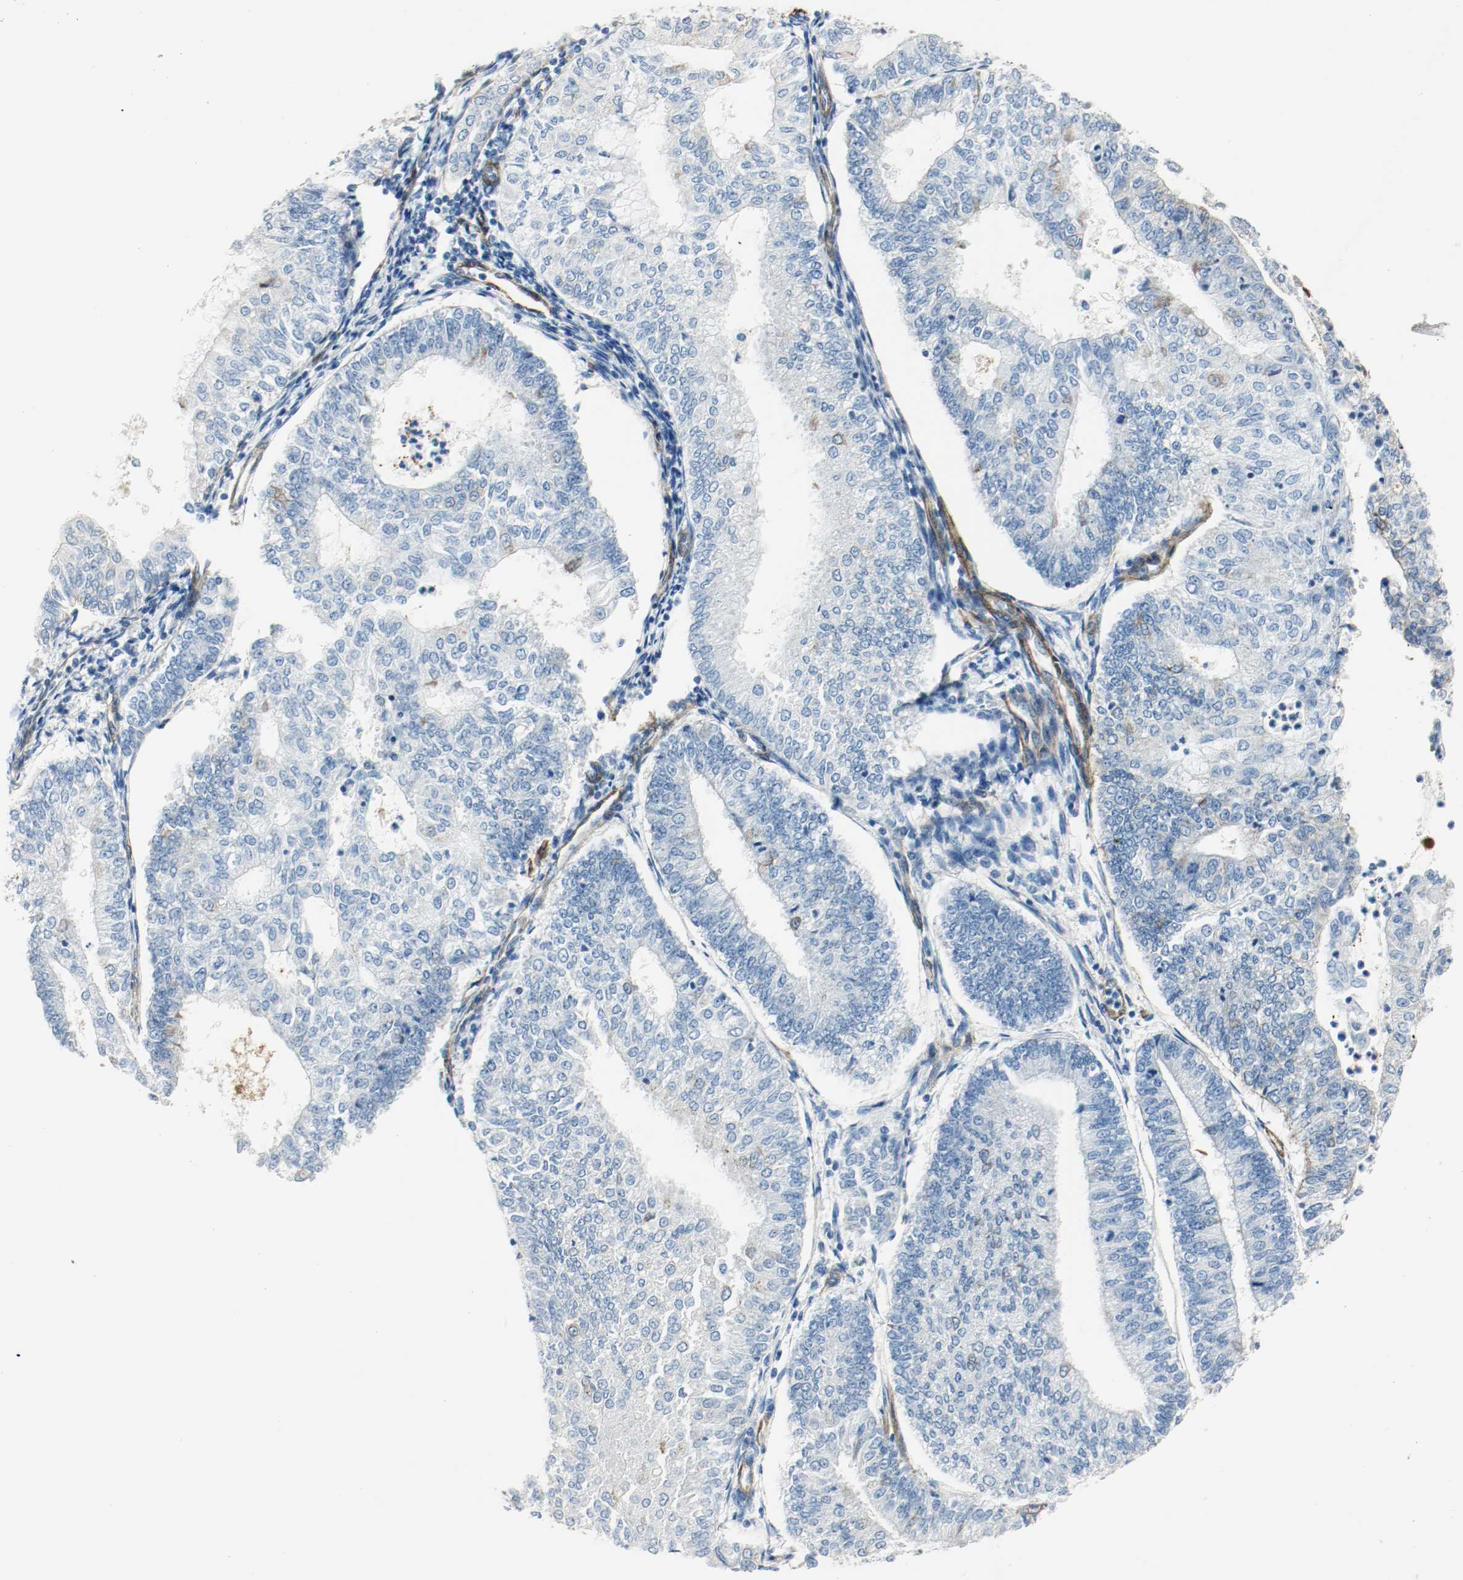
{"staining": {"intensity": "negative", "quantity": "none", "location": "none"}, "tissue": "endometrial cancer", "cell_type": "Tumor cells", "image_type": "cancer", "snomed": [{"axis": "morphology", "description": "Adenocarcinoma, NOS"}, {"axis": "topography", "description": "Endometrium"}], "caption": "Immunohistochemistry (IHC) photomicrograph of adenocarcinoma (endometrial) stained for a protein (brown), which displays no expression in tumor cells.", "gene": "LAMB1", "patient": {"sex": "female", "age": 59}}